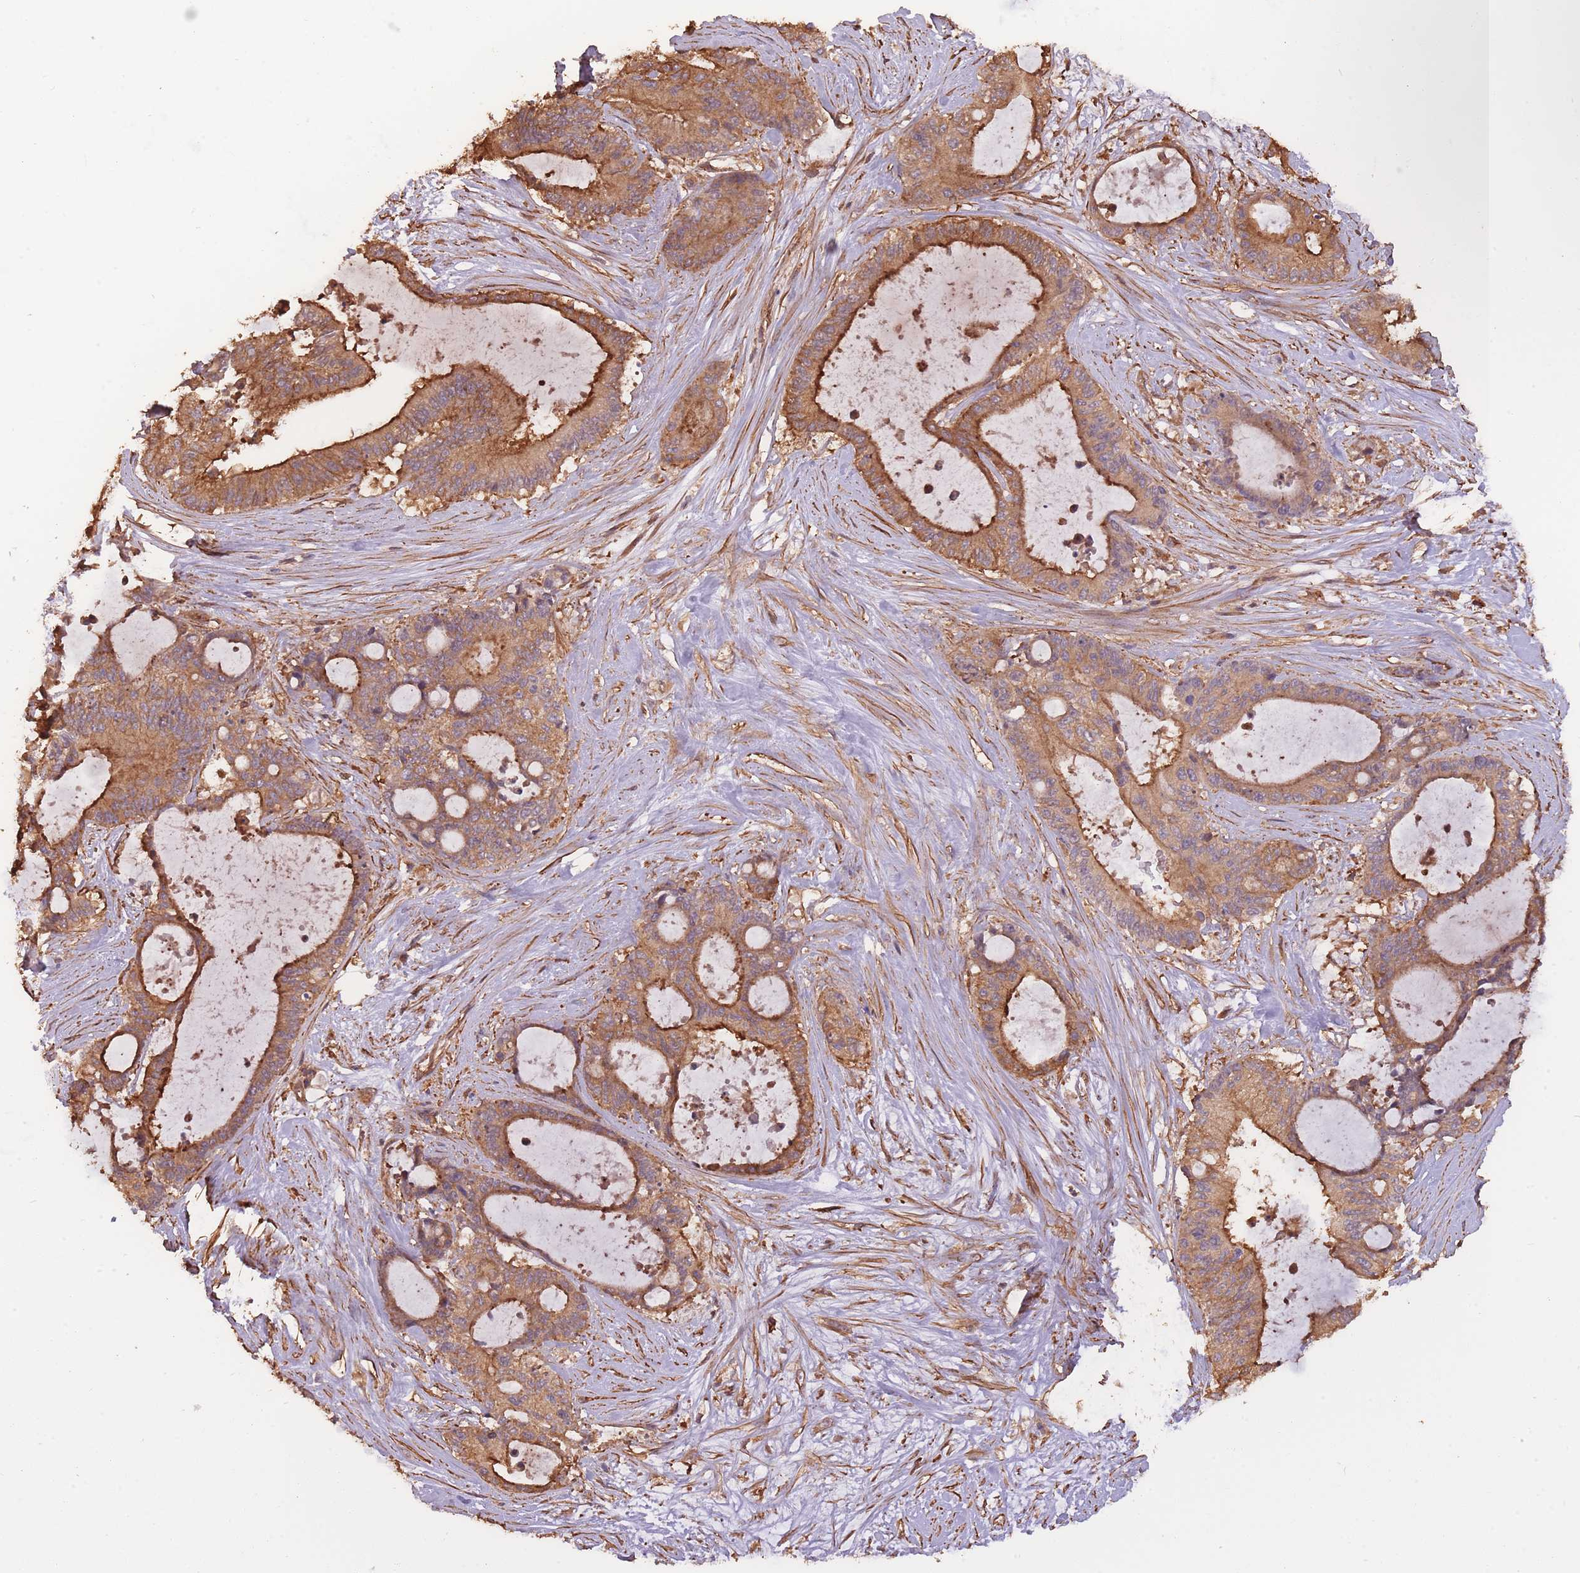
{"staining": {"intensity": "moderate", "quantity": ">75%", "location": "cytoplasmic/membranous"}, "tissue": "liver cancer", "cell_type": "Tumor cells", "image_type": "cancer", "snomed": [{"axis": "morphology", "description": "Normal tissue, NOS"}, {"axis": "morphology", "description": "Cholangiocarcinoma"}, {"axis": "topography", "description": "Liver"}, {"axis": "topography", "description": "Peripheral nerve tissue"}], "caption": "Liver cancer (cholangiocarcinoma) stained with DAB (3,3'-diaminobenzidine) immunohistochemistry (IHC) shows medium levels of moderate cytoplasmic/membranous positivity in about >75% of tumor cells.", "gene": "ARMH3", "patient": {"sex": "female", "age": 73}}